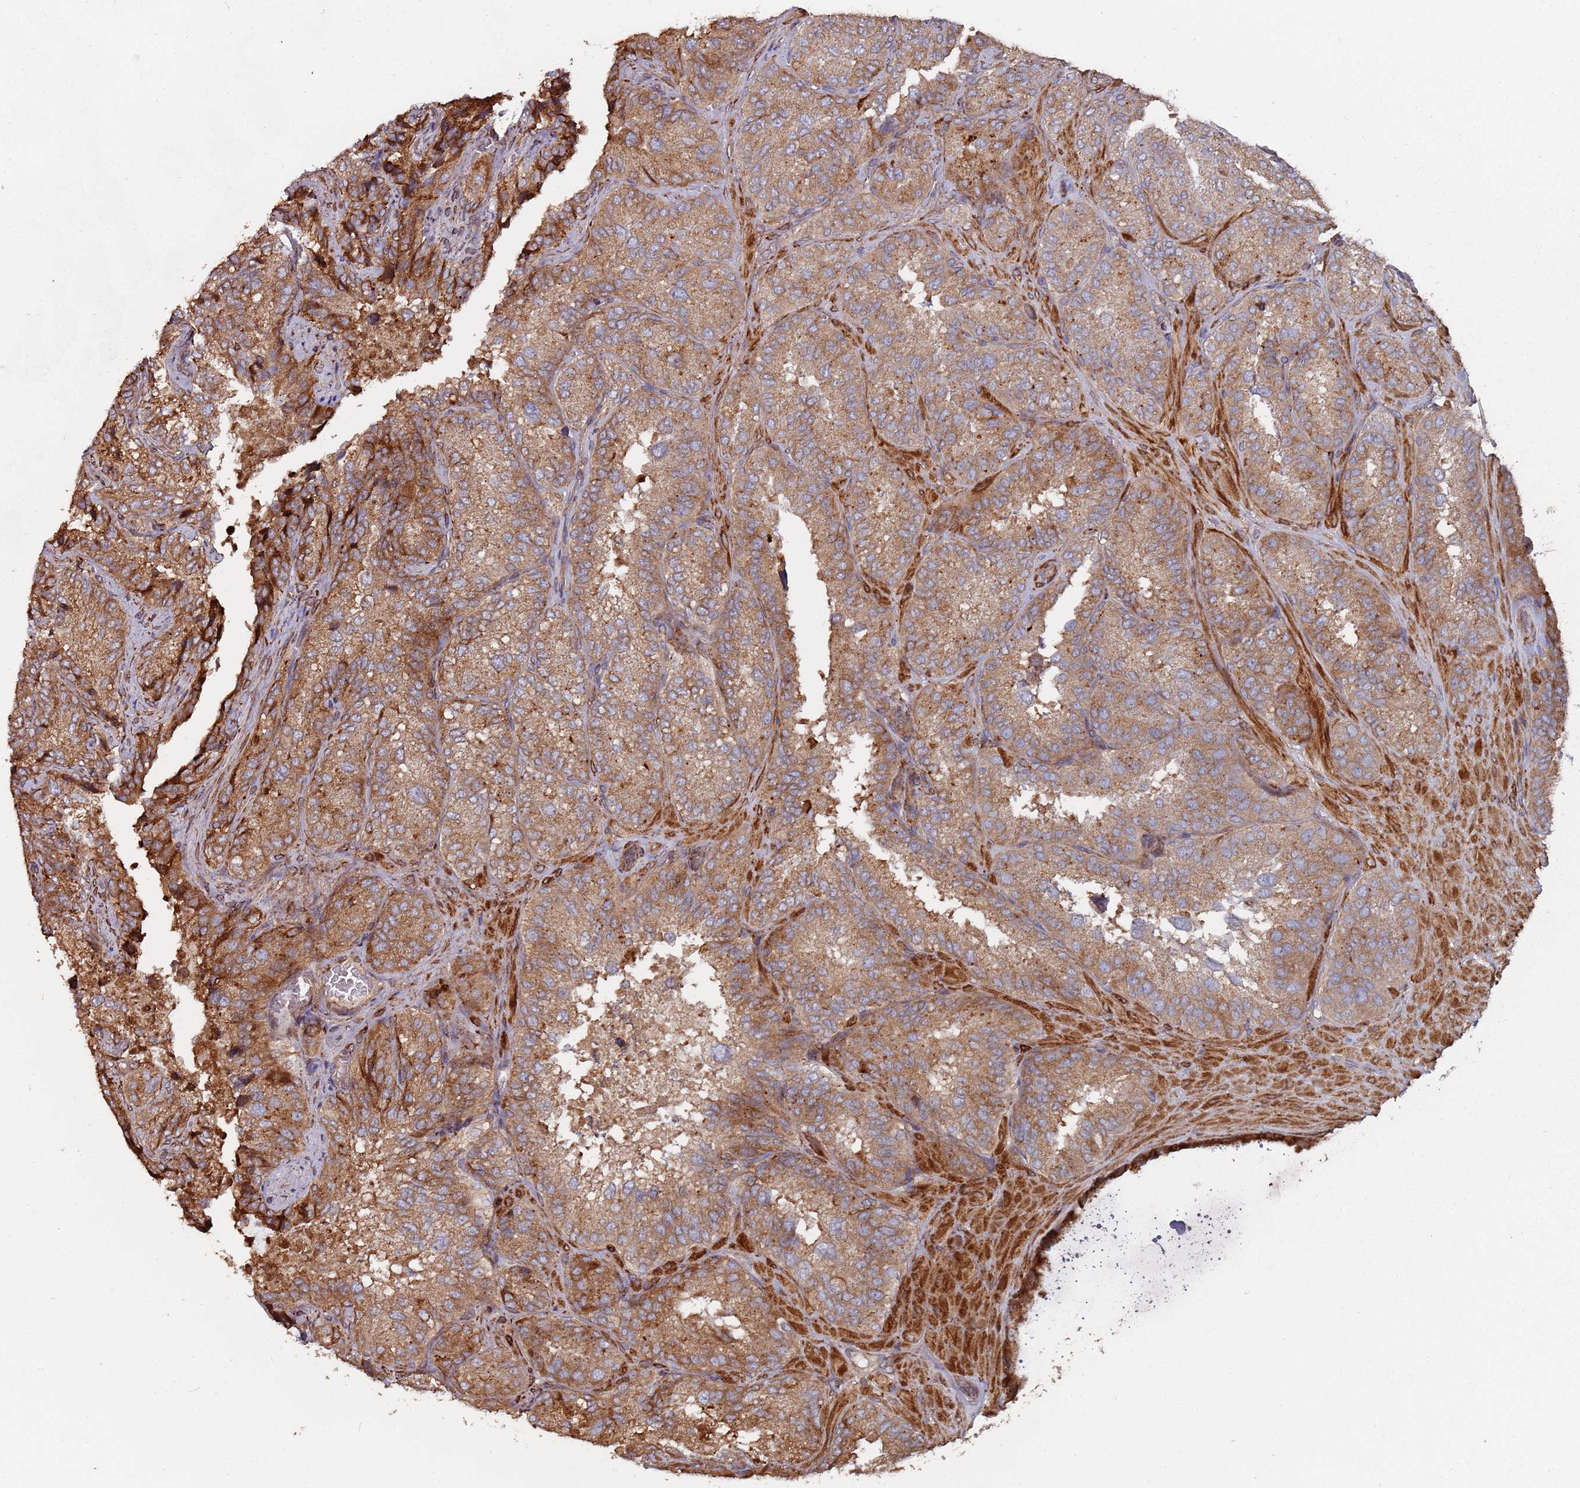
{"staining": {"intensity": "strong", "quantity": ">75%", "location": "cytoplasmic/membranous"}, "tissue": "seminal vesicle", "cell_type": "Glandular cells", "image_type": "normal", "snomed": [{"axis": "morphology", "description": "Normal tissue, NOS"}, {"axis": "topography", "description": "Seminal veicle"}], "caption": "Protein staining of unremarkable seminal vesicle exhibits strong cytoplasmic/membranous positivity in approximately >75% of glandular cells. The staining is performed using DAB brown chromogen to label protein expression. The nuclei are counter-stained blue using hematoxylin.", "gene": "LACC1", "patient": {"sex": "male", "age": 58}}